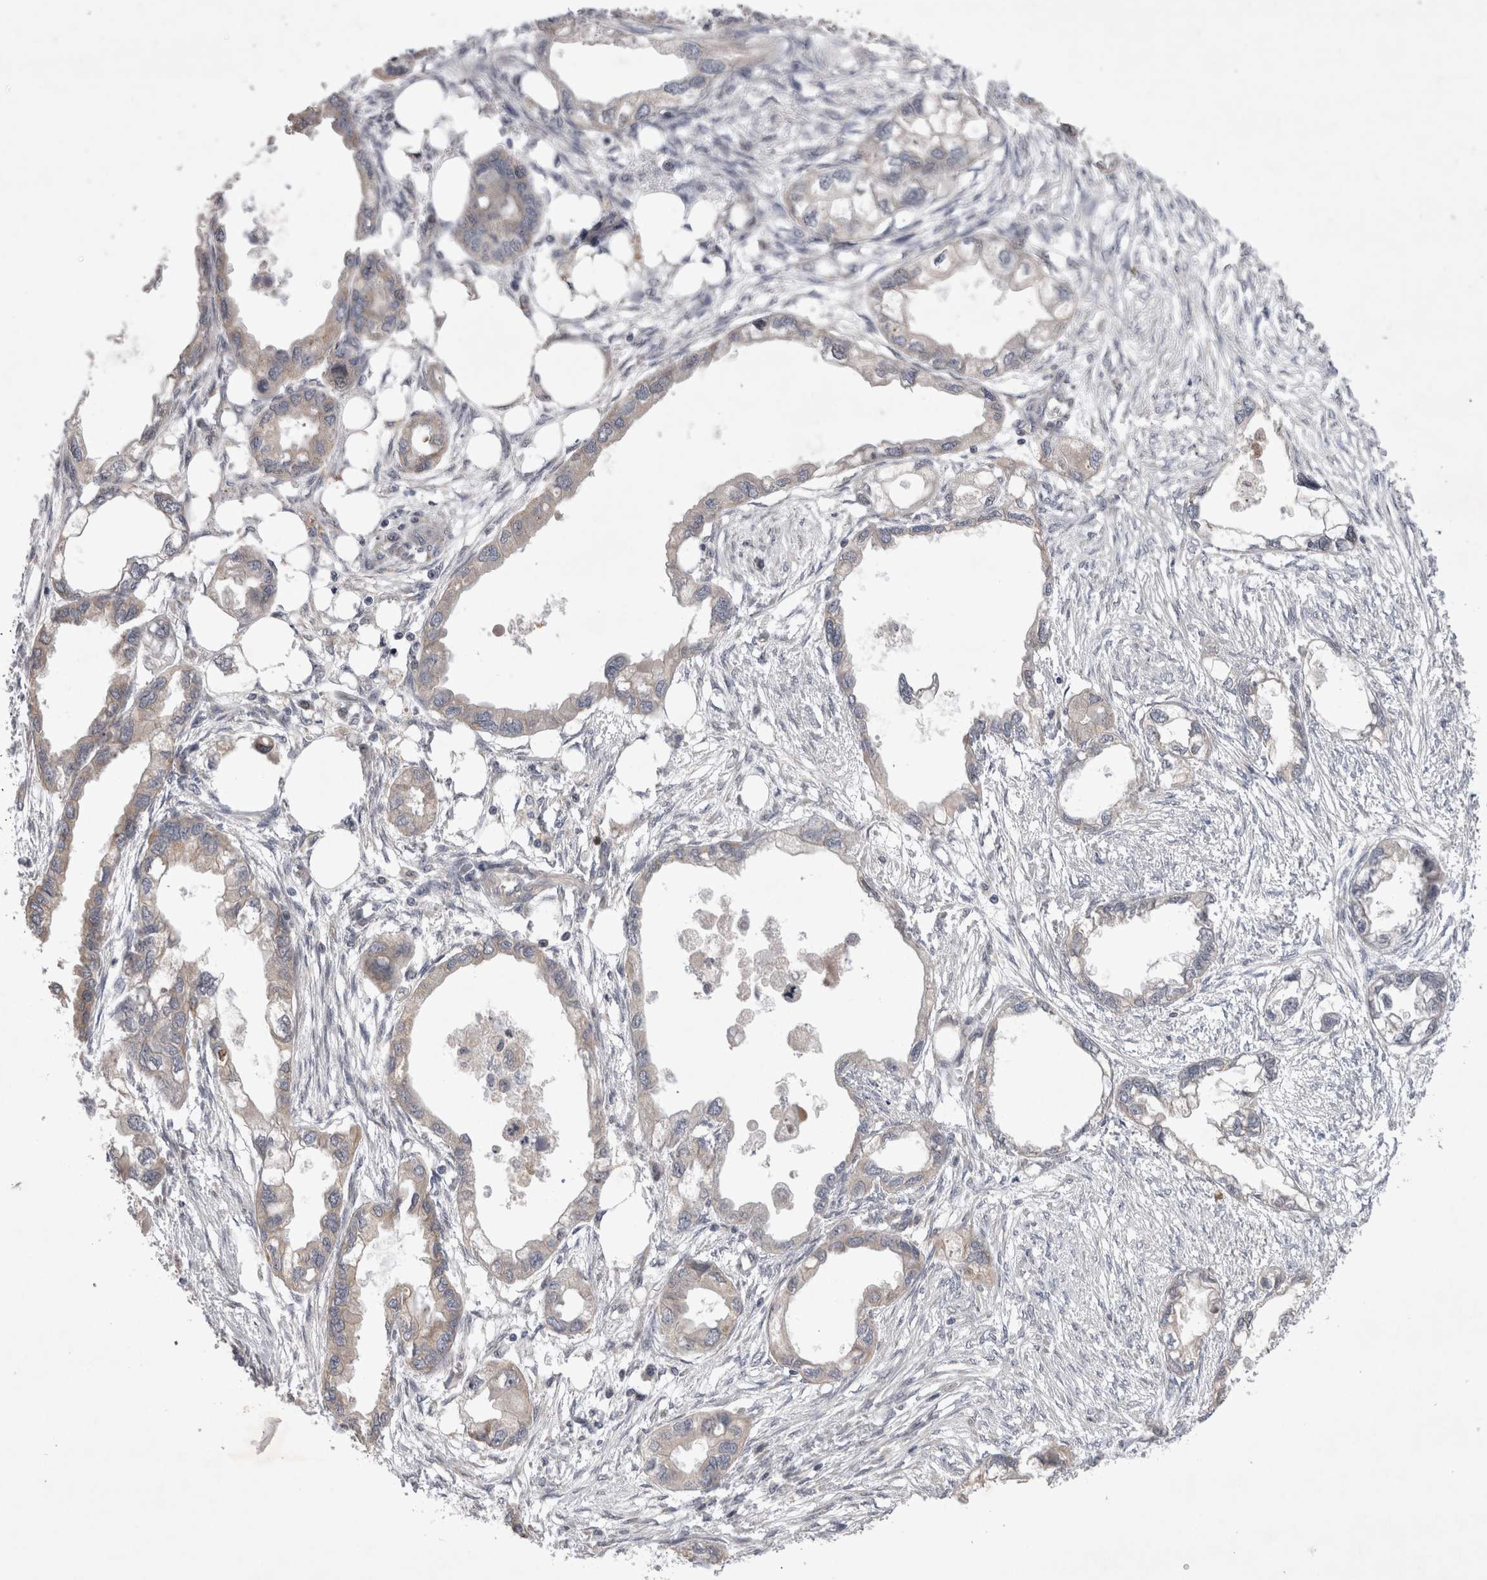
{"staining": {"intensity": "weak", "quantity": "<25%", "location": "cytoplasmic/membranous"}, "tissue": "endometrial cancer", "cell_type": "Tumor cells", "image_type": "cancer", "snomed": [{"axis": "morphology", "description": "Adenocarcinoma, NOS"}, {"axis": "morphology", "description": "Adenocarcinoma, metastatic, NOS"}, {"axis": "topography", "description": "Adipose tissue"}, {"axis": "topography", "description": "Endometrium"}], "caption": "The photomicrograph reveals no staining of tumor cells in endometrial adenocarcinoma.", "gene": "NENF", "patient": {"sex": "female", "age": 67}}